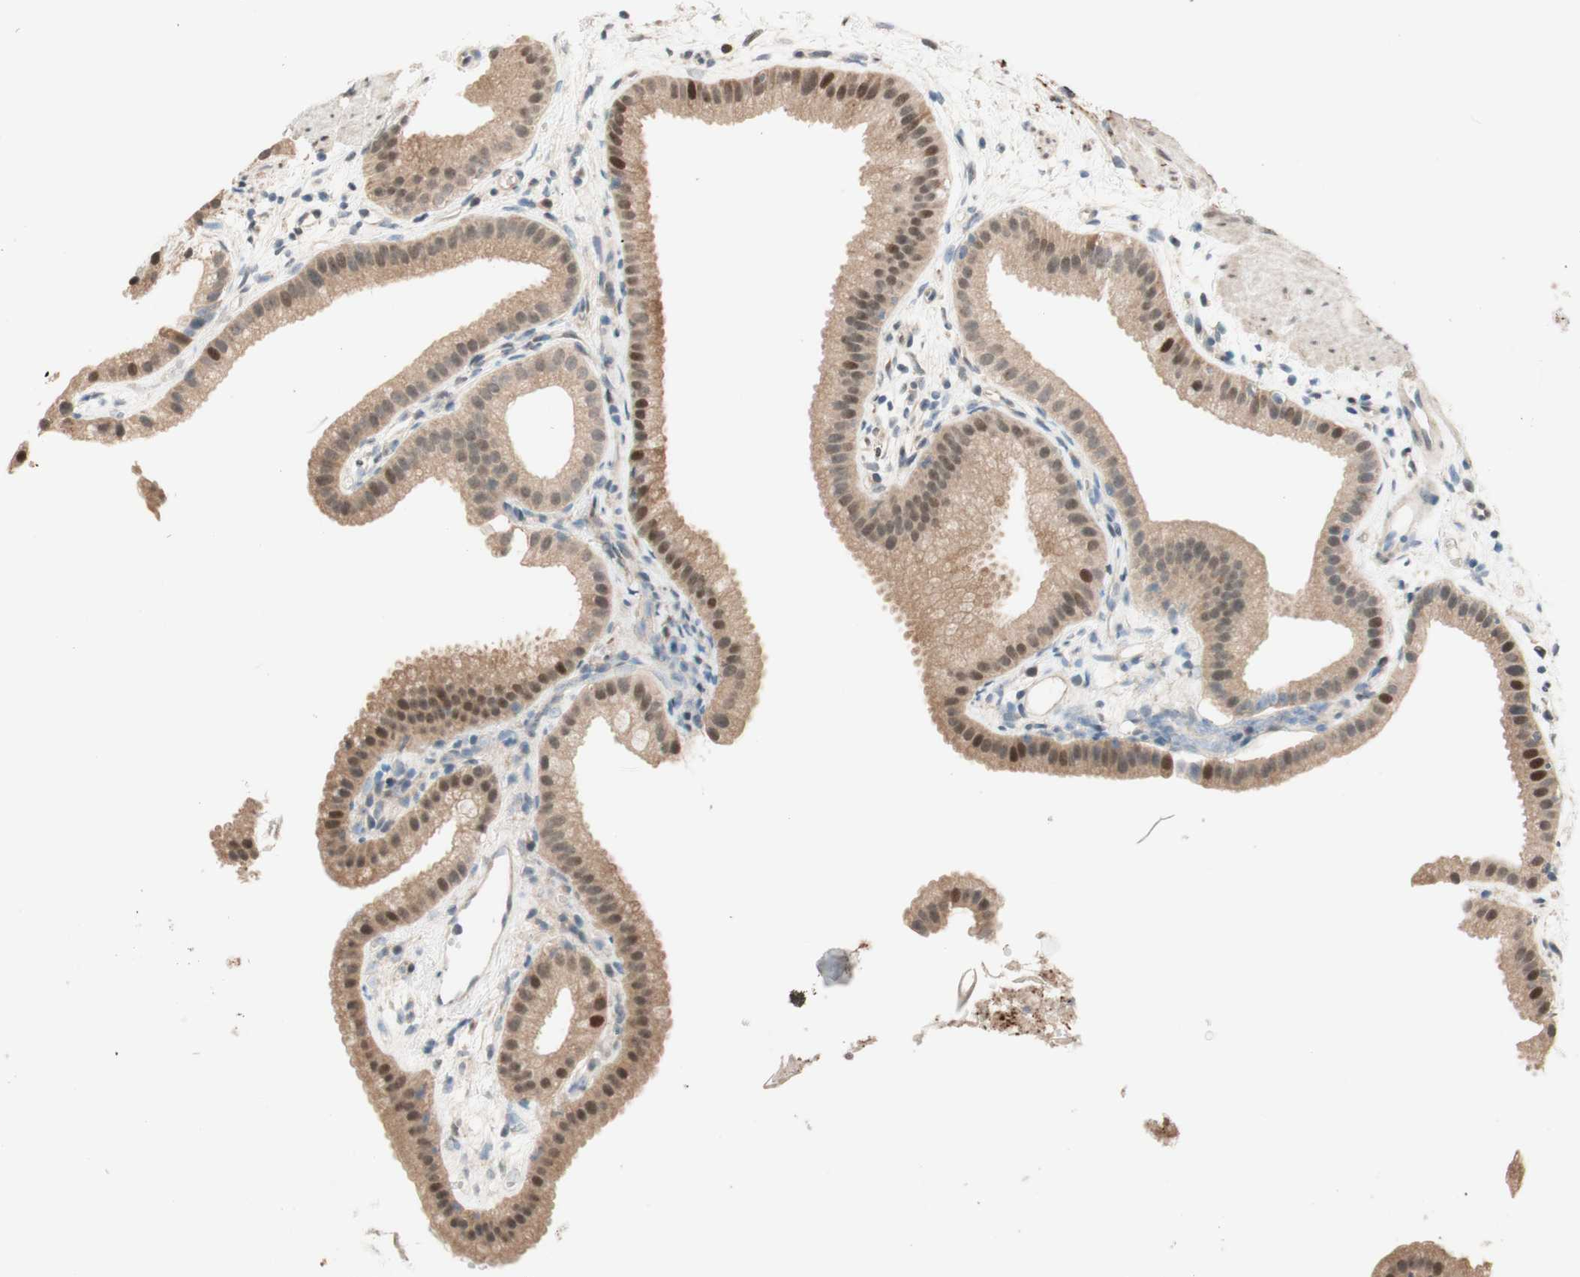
{"staining": {"intensity": "moderate", "quantity": ">75%", "location": "cytoplasmic/membranous"}, "tissue": "gallbladder", "cell_type": "Glandular cells", "image_type": "normal", "snomed": [{"axis": "morphology", "description": "Normal tissue, NOS"}, {"axis": "topography", "description": "Gallbladder"}], "caption": "A micrograph of human gallbladder stained for a protein demonstrates moderate cytoplasmic/membranous brown staining in glandular cells. (DAB (3,3'-diaminobenzidine) = brown stain, brightfield microscopy at high magnification).", "gene": "CCNC", "patient": {"sex": "female", "age": 64}}